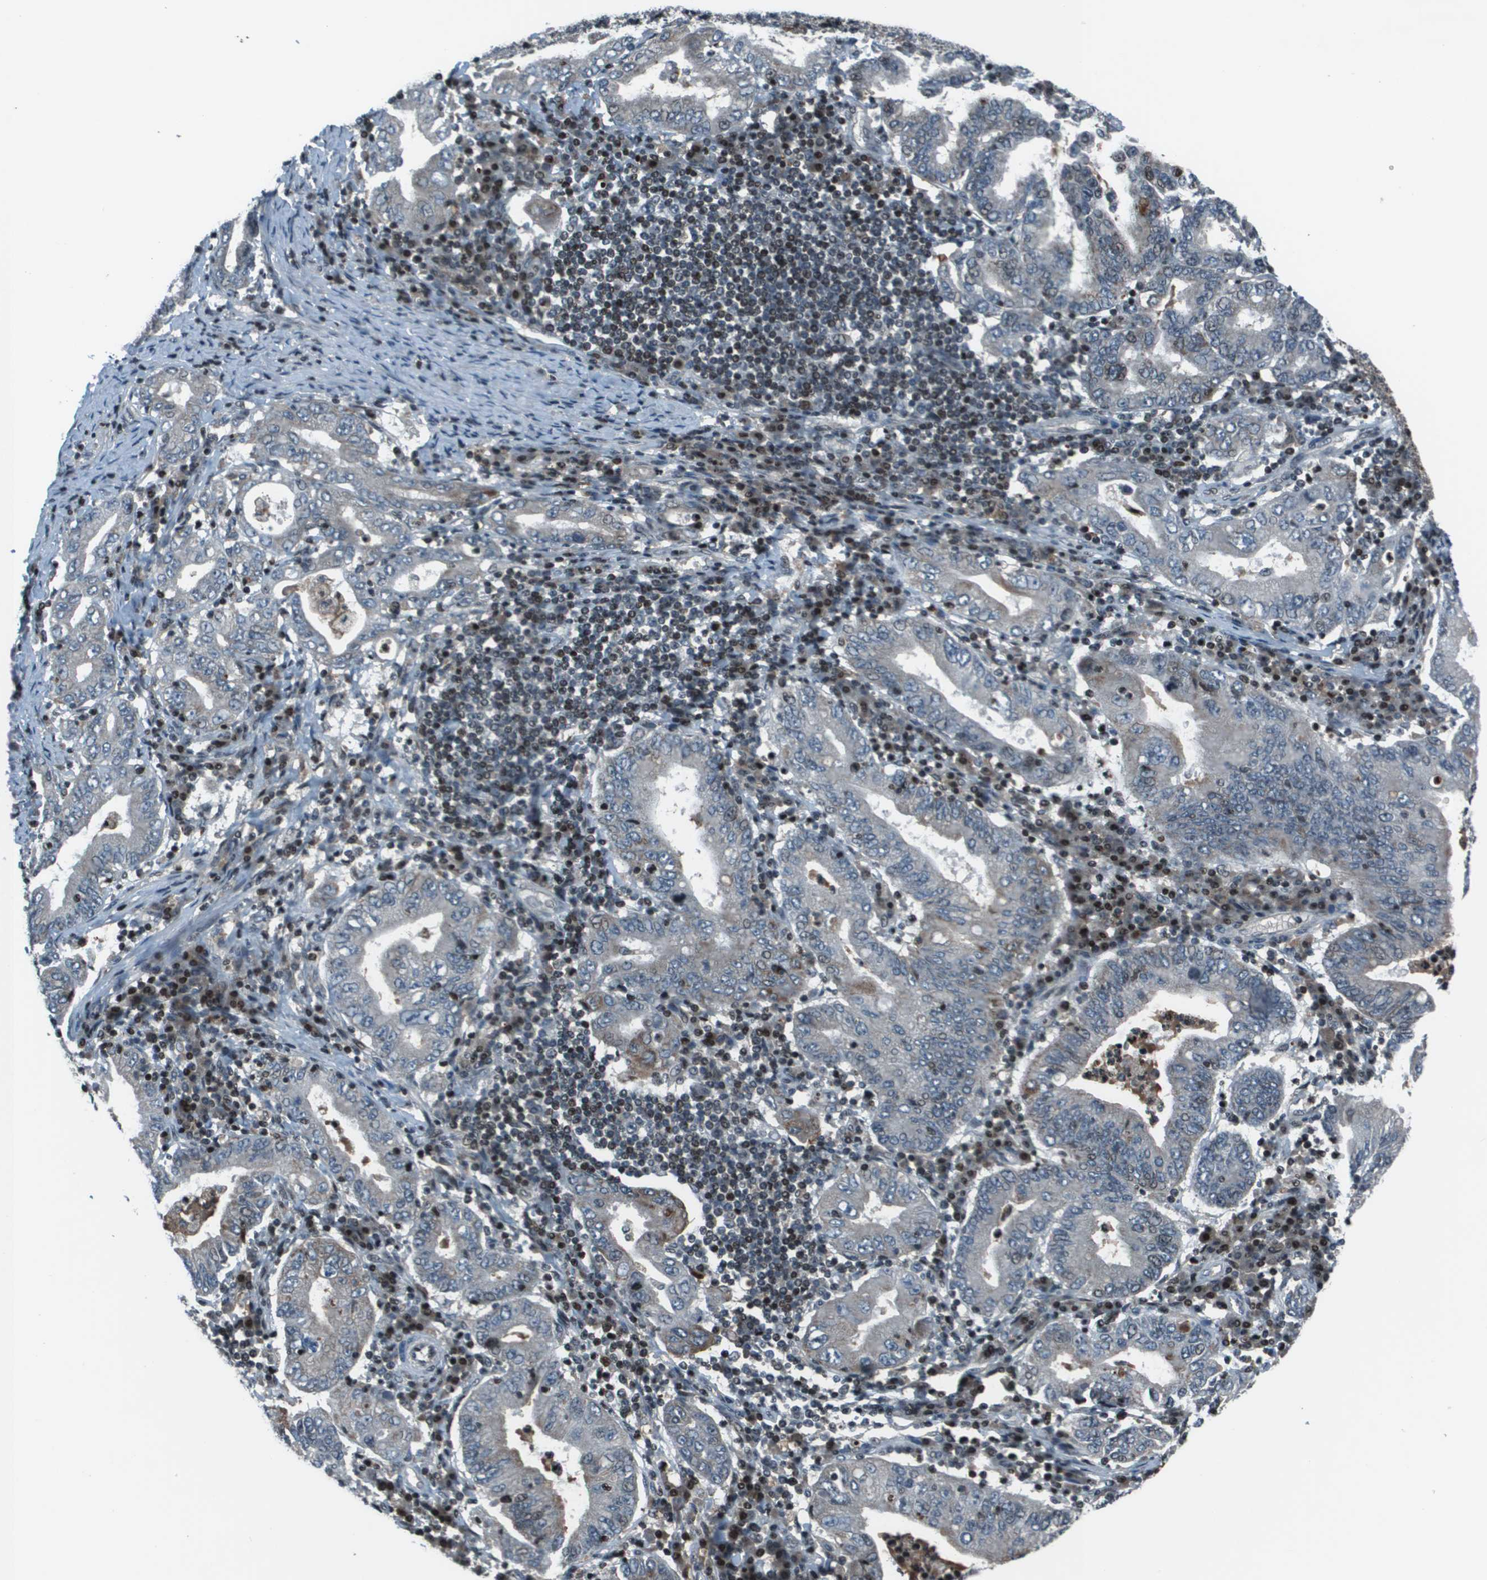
{"staining": {"intensity": "negative", "quantity": "none", "location": "none"}, "tissue": "stomach cancer", "cell_type": "Tumor cells", "image_type": "cancer", "snomed": [{"axis": "morphology", "description": "Normal tissue, NOS"}, {"axis": "morphology", "description": "Adenocarcinoma, NOS"}, {"axis": "topography", "description": "Esophagus"}, {"axis": "topography", "description": "Stomach, upper"}, {"axis": "topography", "description": "Peripheral nerve tissue"}], "caption": "This is an IHC photomicrograph of stomach cancer (adenocarcinoma). There is no staining in tumor cells.", "gene": "CXCL12", "patient": {"sex": "male", "age": 62}}